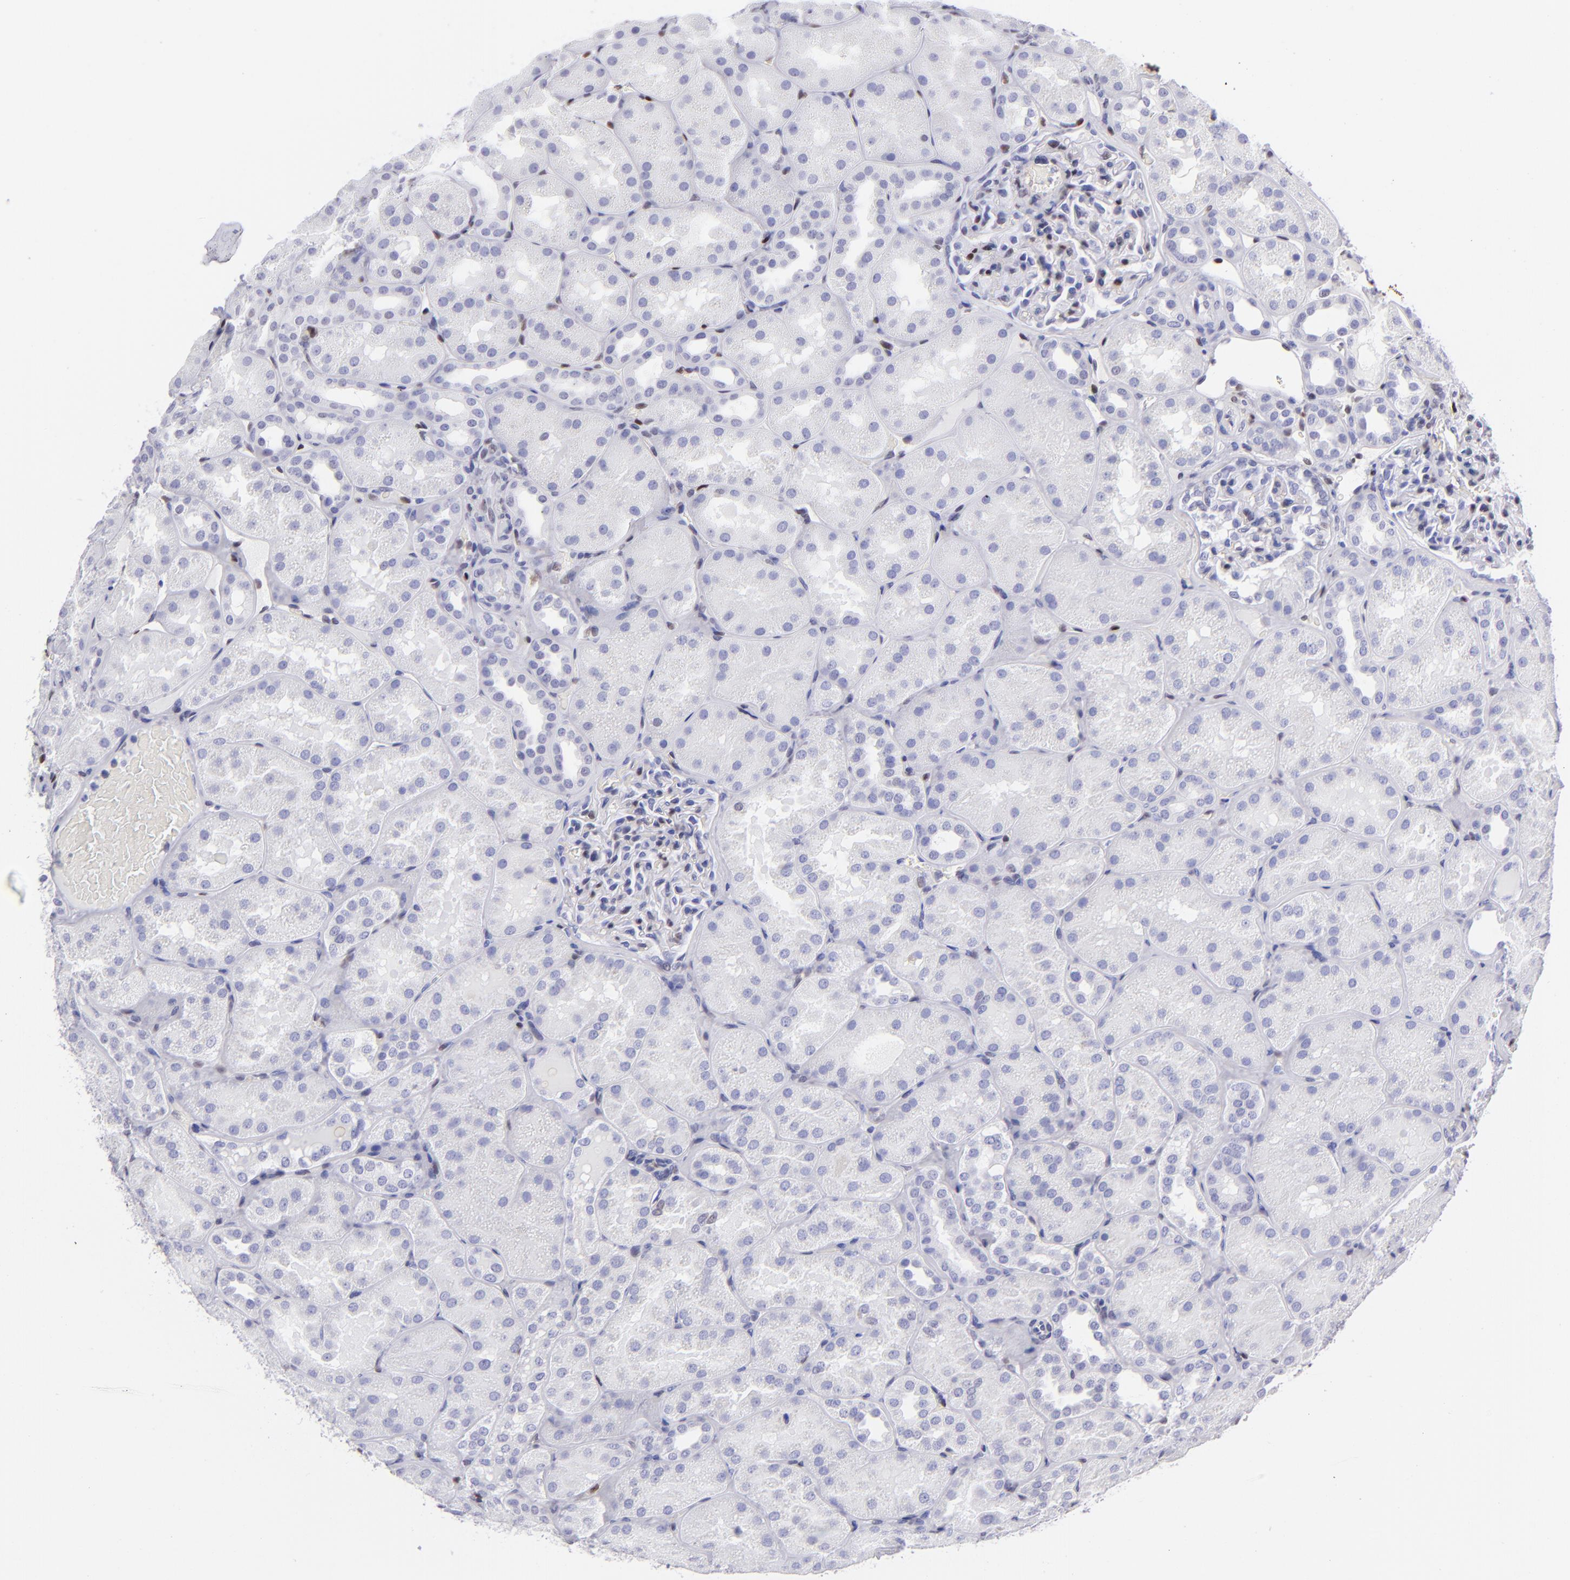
{"staining": {"intensity": "weak", "quantity": "<25%", "location": "nuclear"}, "tissue": "kidney", "cell_type": "Cells in glomeruli", "image_type": "normal", "snomed": [{"axis": "morphology", "description": "Normal tissue, NOS"}, {"axis": "topography", "description": "Kidney"}], "caption": "Immunohistochemical staining of normal kidney exhibits no significant expression in cells in glomeruli.", "gene": "ETS1", "patient": {"sex": "male", "age": 28}}